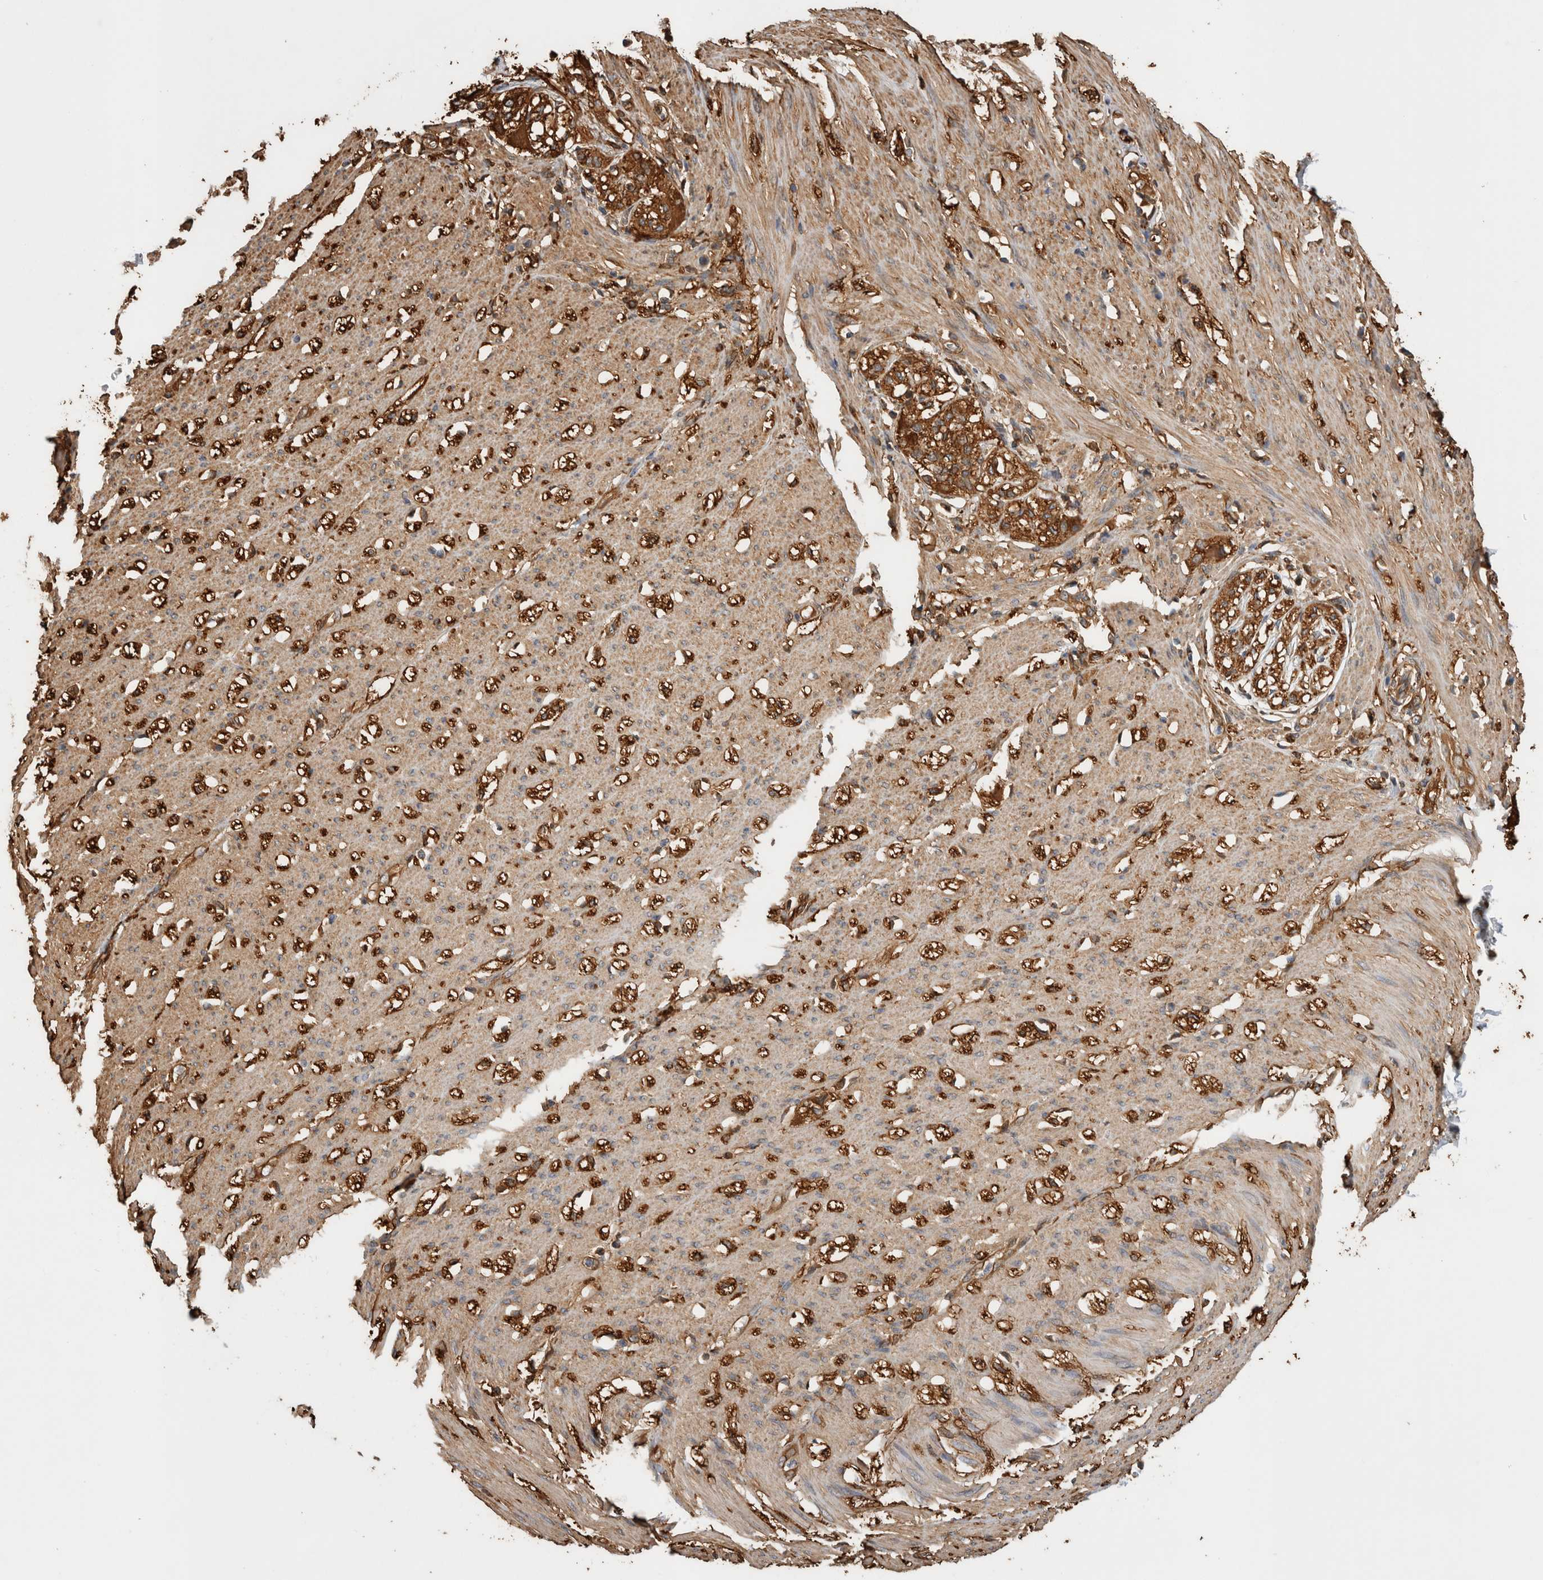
{"staining": {"intensity": "moderate", "quantity": ">75%", "location": "cytoplasmic/membranous"}, "tissue": "smooth muscle", "cell_type": "Smooth muscle cells", "image_type": "normal", "snomed": [{"axis": "morphology", "description": "Normal tissue, NOS"}, {"axis": "morphology", "description": "Adenocarcinoma, NOS"}, {"axis": "topography", "description": "Colon"}, {"axis": "topography", "description": "Peripheral nerve tissue"}], "caption": "IHC of benign smooth muscle shows medium levels of moderate cytoplasmic/membranous positivity in about >75% of smooth muscle cells.", "gene": "ZNF397", "patient": {"sex": "male", "age": 14}}